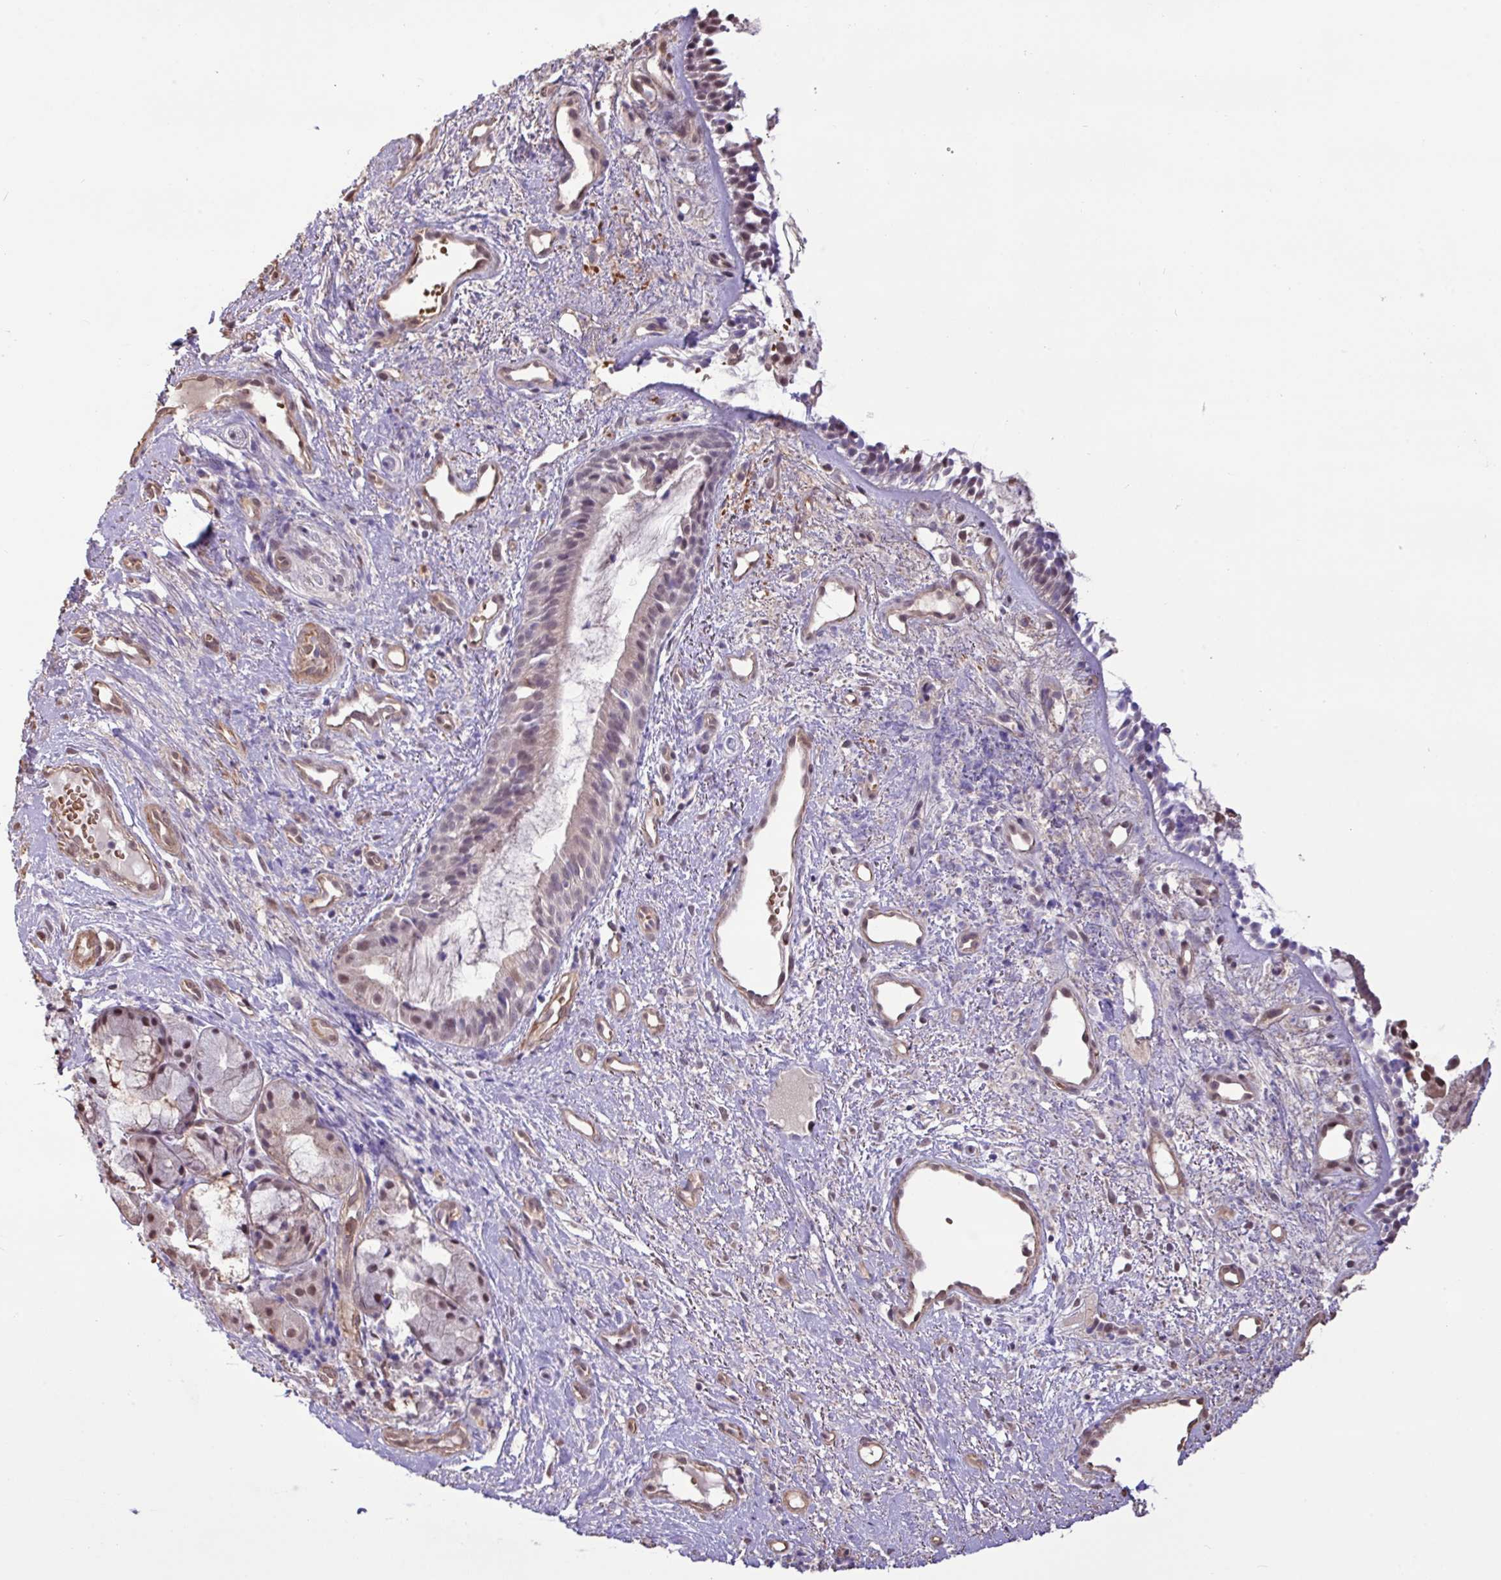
{"staining": {"intensity": "moderate", "quantity": "<25%", "location": "cytoplasmic/membranous,nuclear"}, "tissue": "nasopharynx", "cell_type": "Respiratory epithelial cells", "image_type": "normal", "snomed": [{"axis": "morphology", "description": "Normal tissue, NOS"}, {"axis": "topography", "description": "Cartilage tissue"}, {"axis": "topography", "description": "Nasopharynx"}, {"axis": "topography", "description": "Thyroid gland"}], "caption": "Nasopharynx stained for a protein (brown) demonstrates moderate cytoplasmic/membranous,nuclear positive expression in approximately <25% of respiratory epithelial cells.", "gene": "CHST11", "patient": {"sex": "male", "age": 63}}